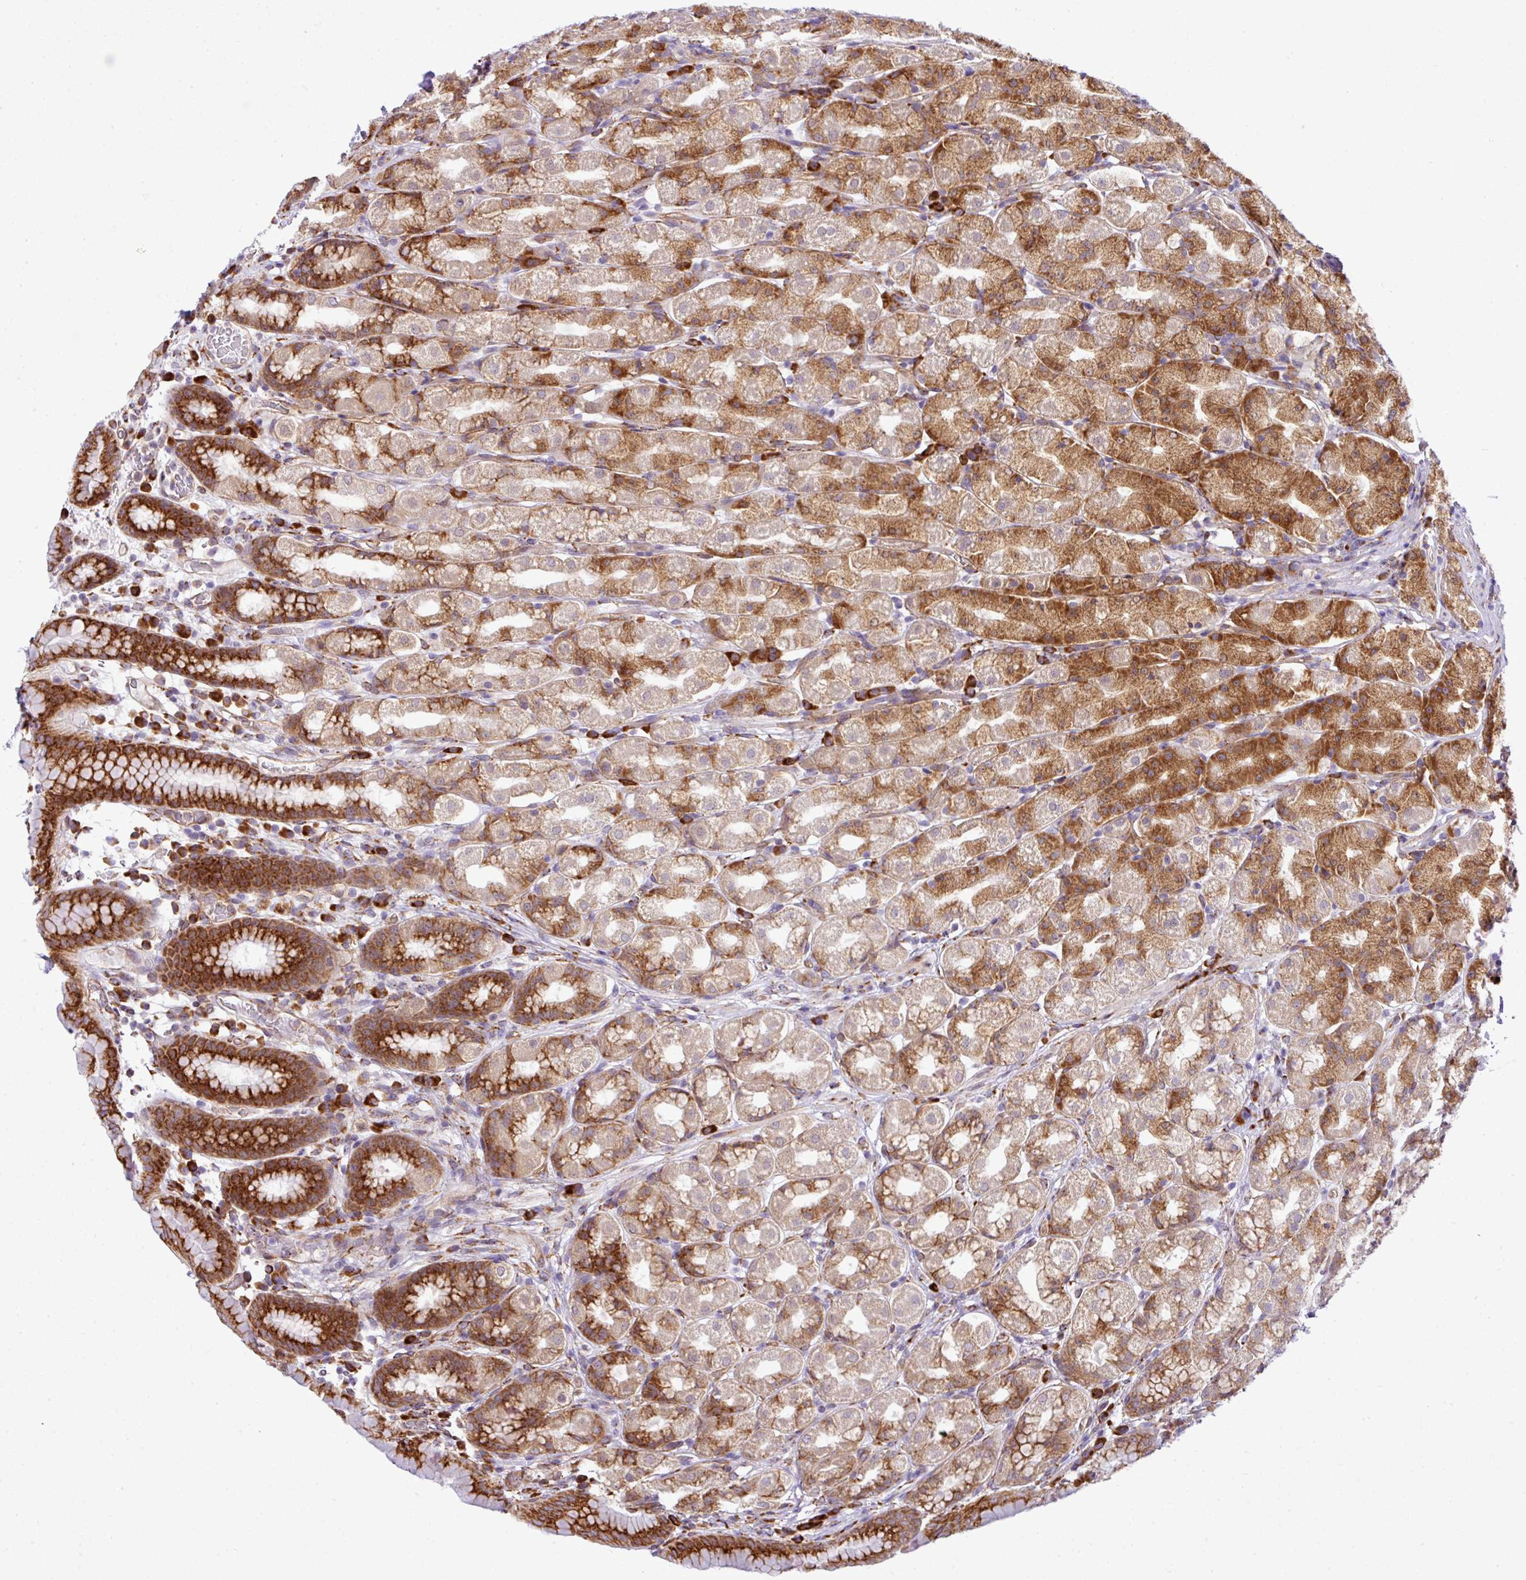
{"staining": {"intensity": "strong", "quantity": "25%-75%", "location": "cytoplasmic/membranous"}, "tissue": "stomach", "cell_type": "Glandular cells", "image_type": "normal", "snomed": [{"axis": "morphology", "description": "Normal tissue, NOS"}, {"axis": "topography", "description": "Stomach, upper"}, {"axis": "topography", "description": "Stomach"}], "caption": "Glandular cells reveal high levels of strong cytoplasmic/membranous expression in approximately 25%-75% of cells in normal stomach.", "gene": "CFAP97", "patient": {"sex": "male", "age": 68}}